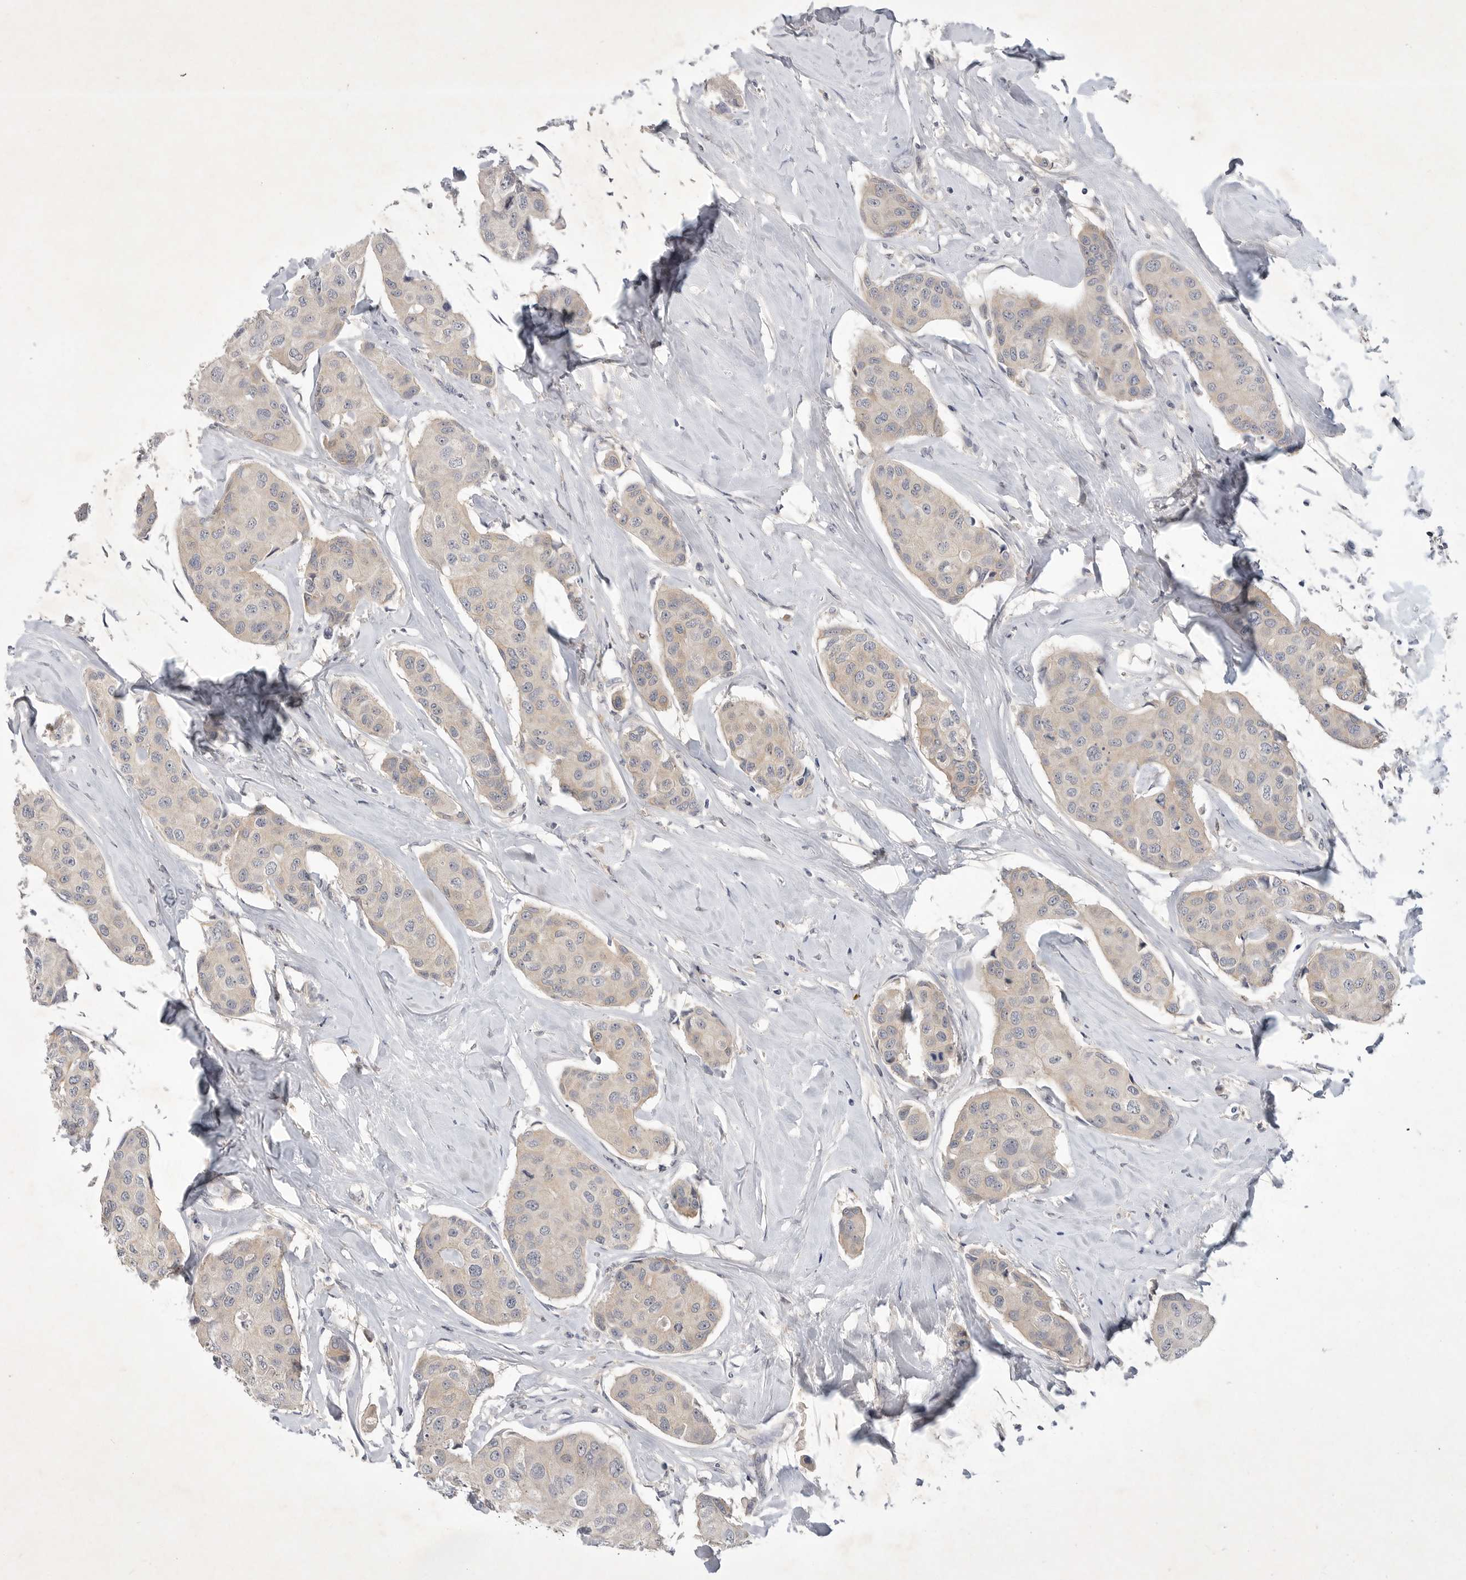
{"staining": {"intensity": "weak", "quantity": "25%-75%", "location": "cytoplasmic/membranous"}, "tissue": "breast cancer", "cell_type": "Tumor cells", "image_type": "cancer", "snomed": [{"axis": "morphology", "description": "Duct carcinoma"}, {"axis": "topography", "description": "Breast"}], "caption": "Protein expression analysis of human breast cancer reveals weak cytoplasmic/membranous positivity in approximately 25%-75% of tumor cells. Using DAB (brown) and hematoxylin (blue) stains, captured at high magnification using brightfield microscopy.", "gene": "ITGAD", "patient": {"sex": "female", "age": 80}}